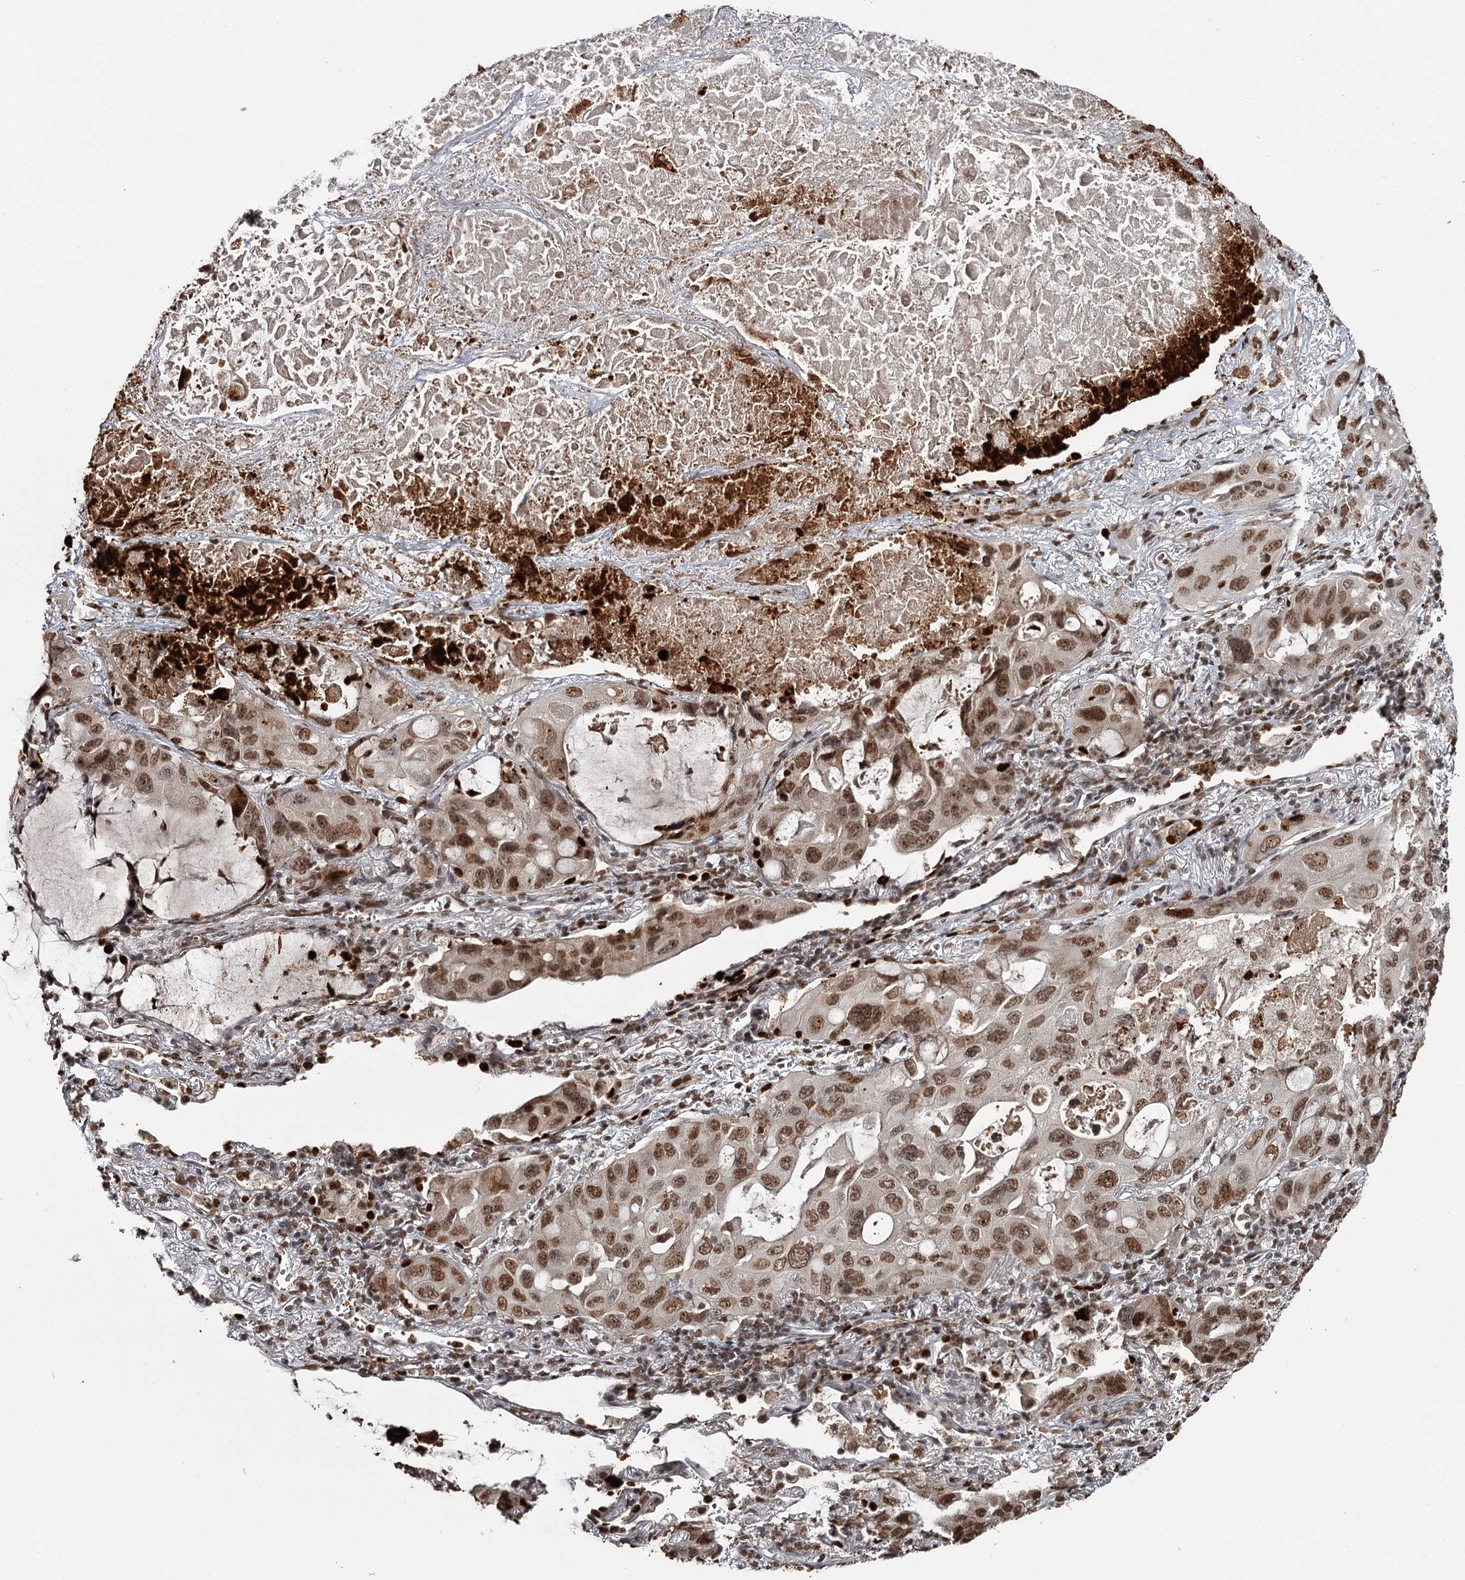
{"staining": {"intensity": "strong", "quantity": ">75%", "location": "nuclear"}, "tissue": "lung cancer", "cell_type": "Tumor cells", "image_type": "cancer", "snomed": [{"axis": "morphology", "description": "Squamous cell carcinoma, NOS"}, {"axis": "topography", "description": "Lung"}], "caption": "IHC (DAB) staining of human lung cancer shows strong nuclear protein positivity in approximately >75% of tumor cells. (DAB (3,3'-diaminobenzidine) IHC with brightfield microscopy, high magnification).", "gene": "THYN1", "patient": {"sex": "female", "age": 73}}